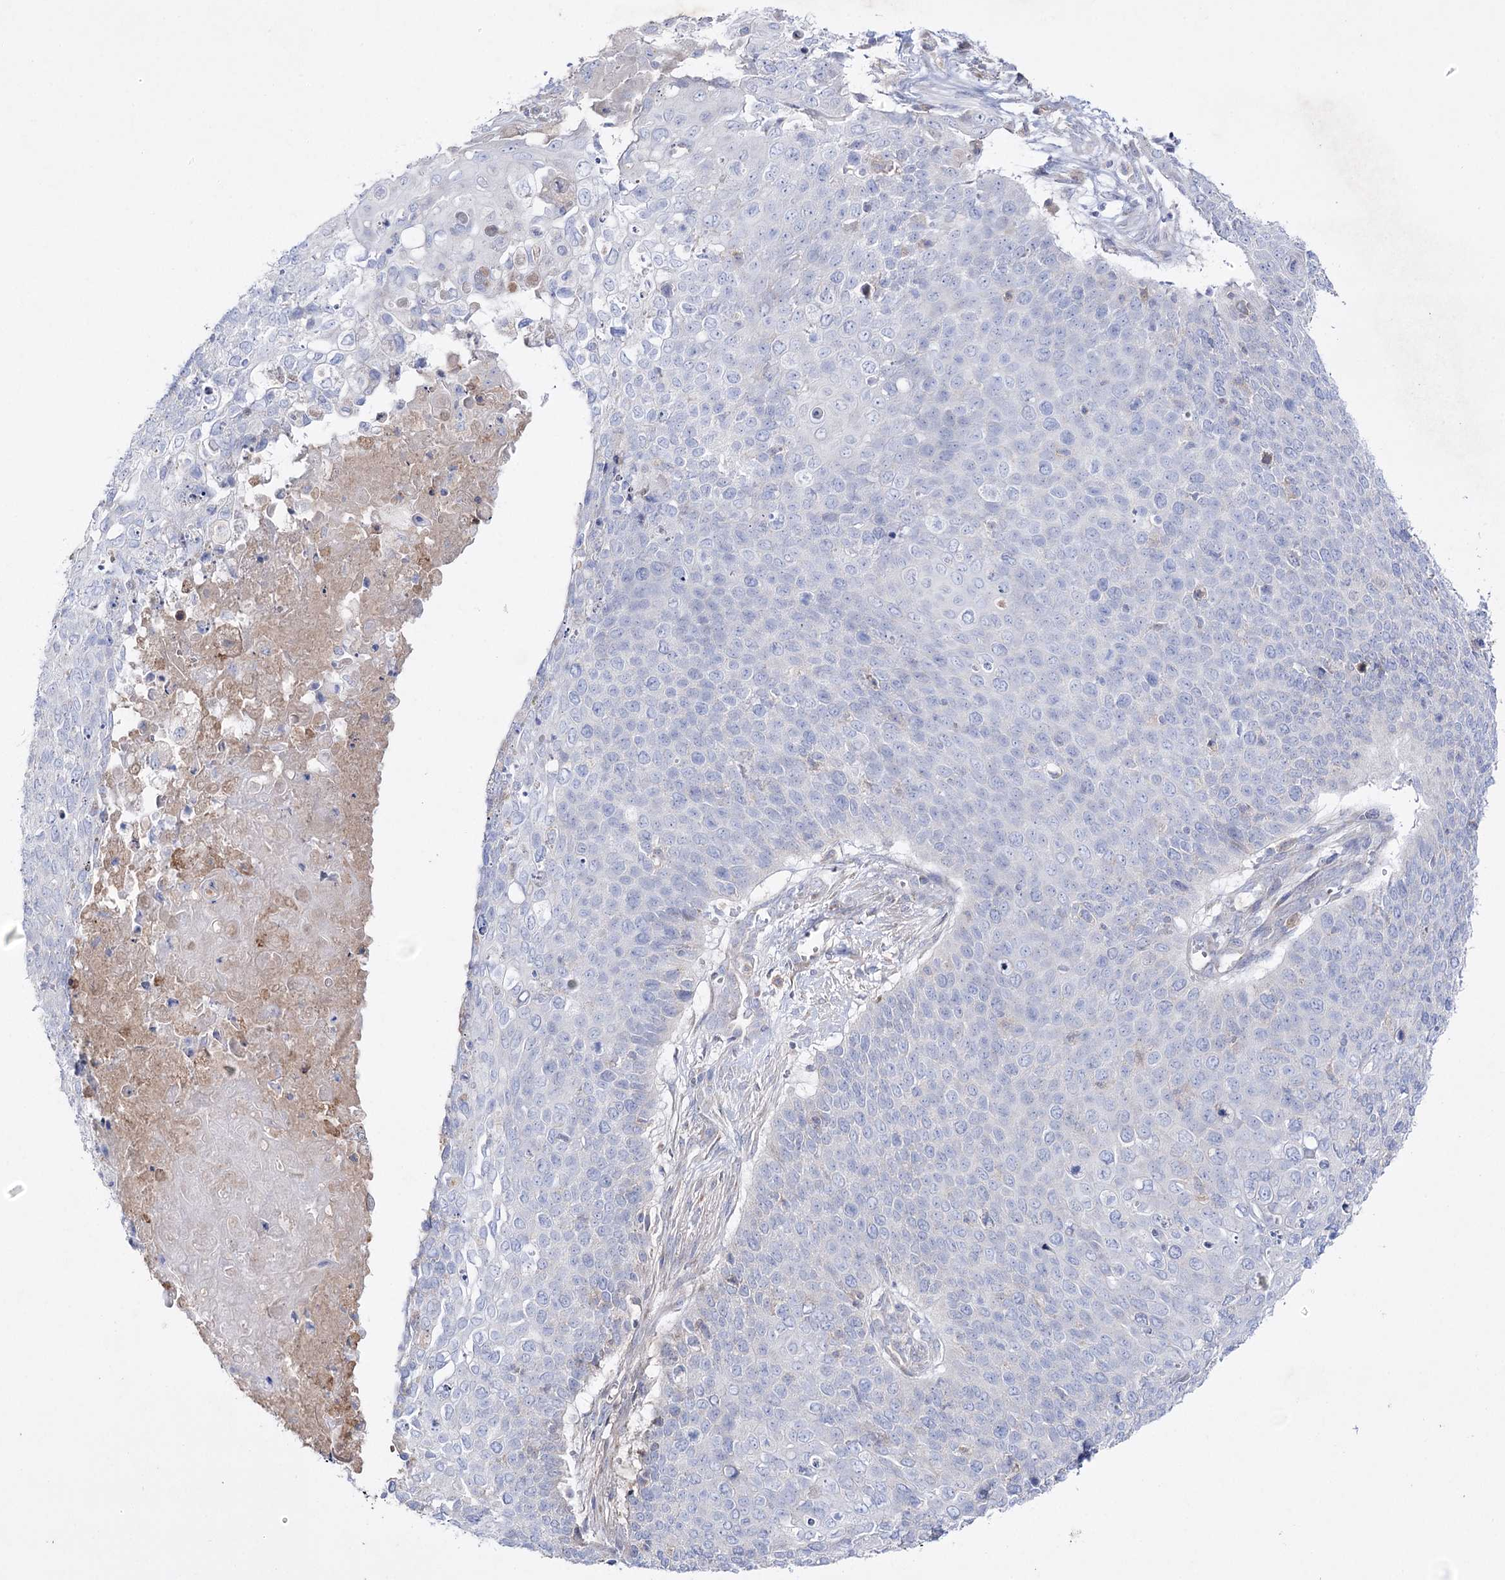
{"staining": {"intensity": "negative", "quantity": "none", "location": "none"}, "tissue": "cervical cancer", "cell_type": "Tumor cells", "image_type": "cancer", "snomed": [{"axis": "morphology", "description": "Squamous cell carcinoma, NOS"}, {"axis": "topography", "description": "Cervix"}], "caption": "Immunohistochemistry of squamous cell carcinoma (cervical) shows no positivity in tumor cells. (DAB immunohistochemistry (IHC) visualized using brightfield microscopy, high magnification).", "gene": "NAGLU", "patient": {"sex": "female", "age": 39}}